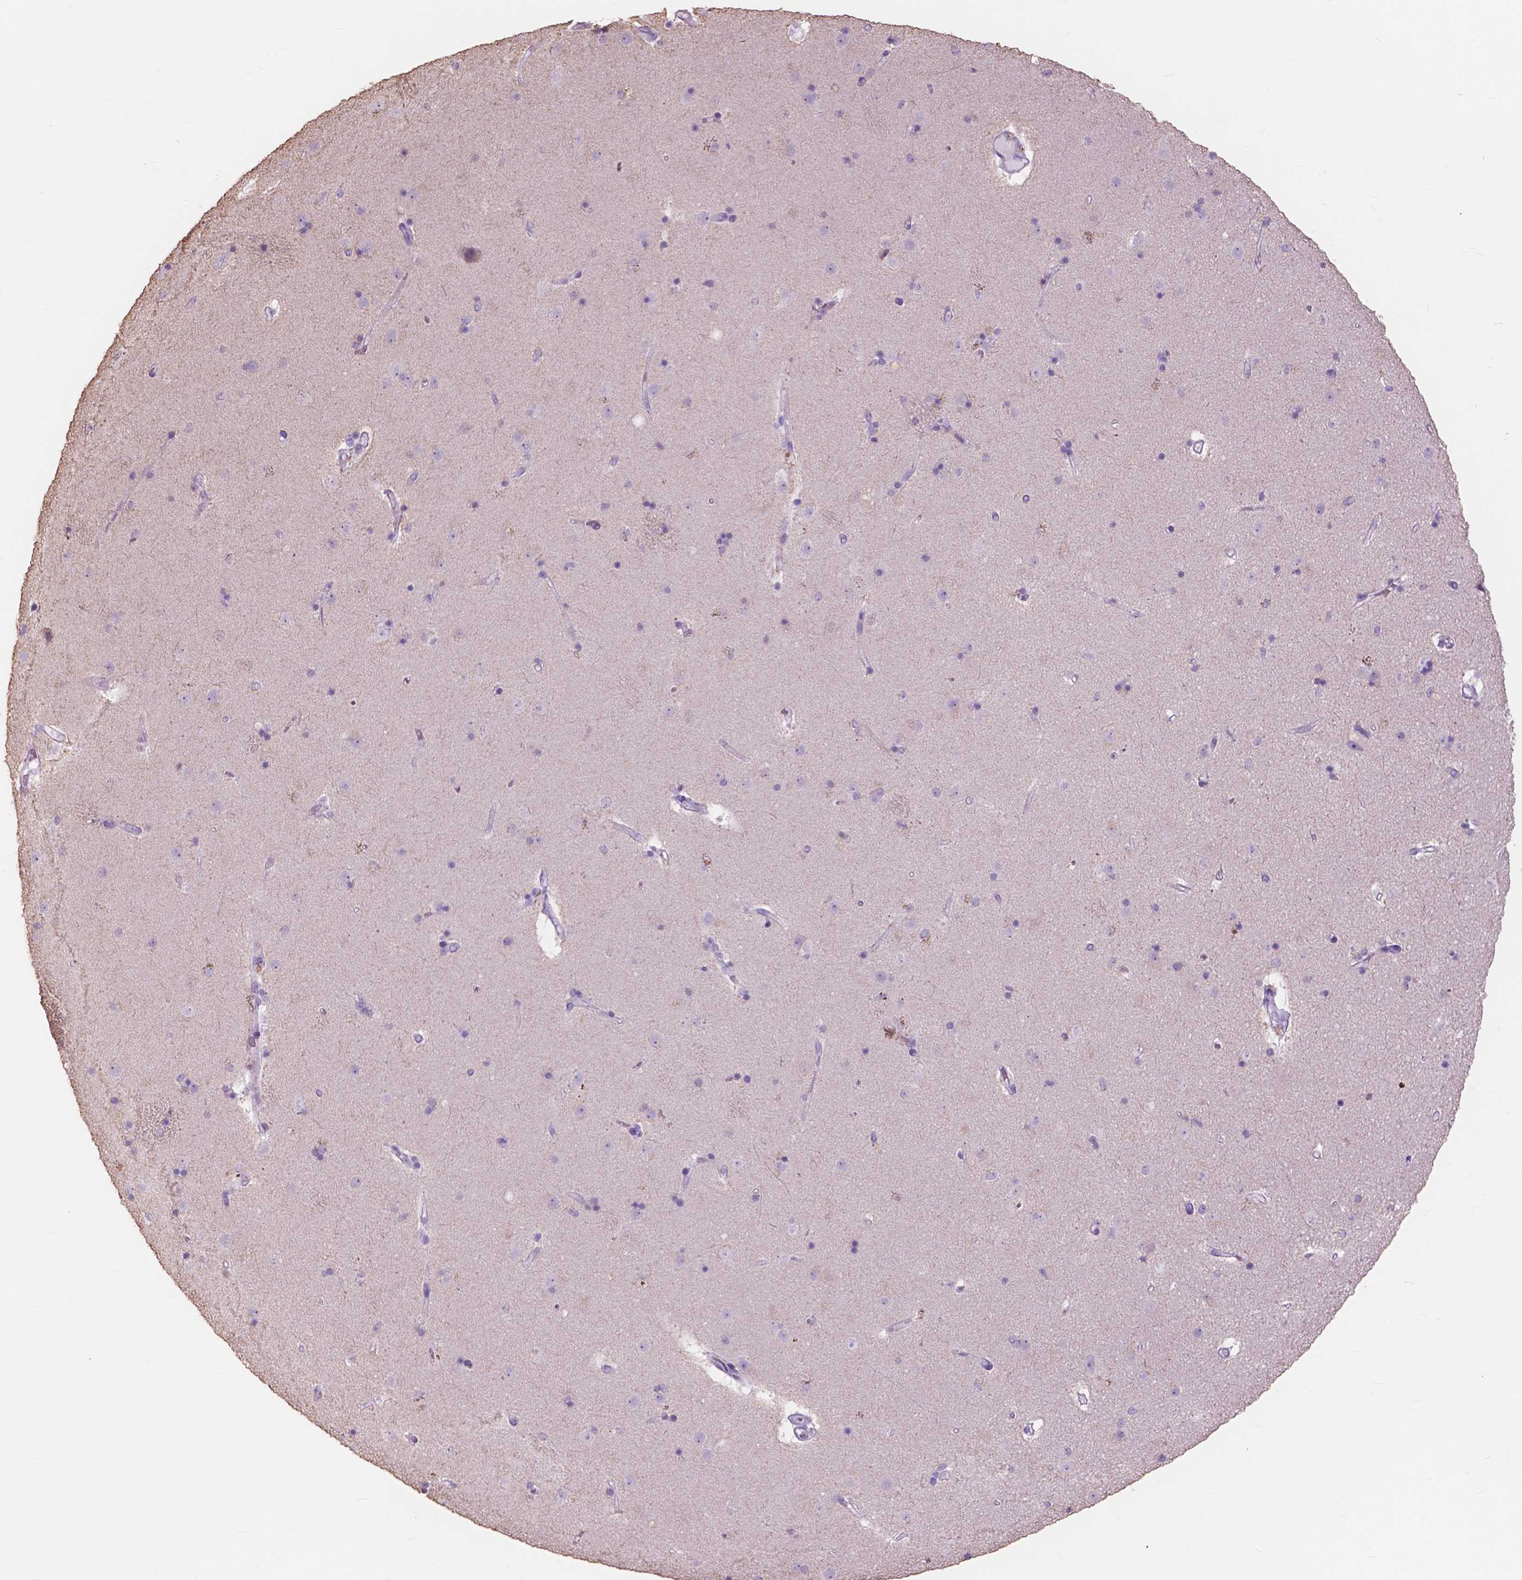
{"staining": {"intensity": "negative", "quantity": "none", "location": "none"}, "tissue": "caudate", "cell_type": "Glial cells", "image_type": "normal", "snomed": [{"axis": "morphology", "description": "Normal tissue, NOS"}, {"axis": "topography", "description": "Lateral ventricle wall"}], "caption": "Photomicrograph shows no significant protein expression in glial cells of normal caudate.", "gene": "FXYD2", "patient": {"sex": "female", "age": 71}}